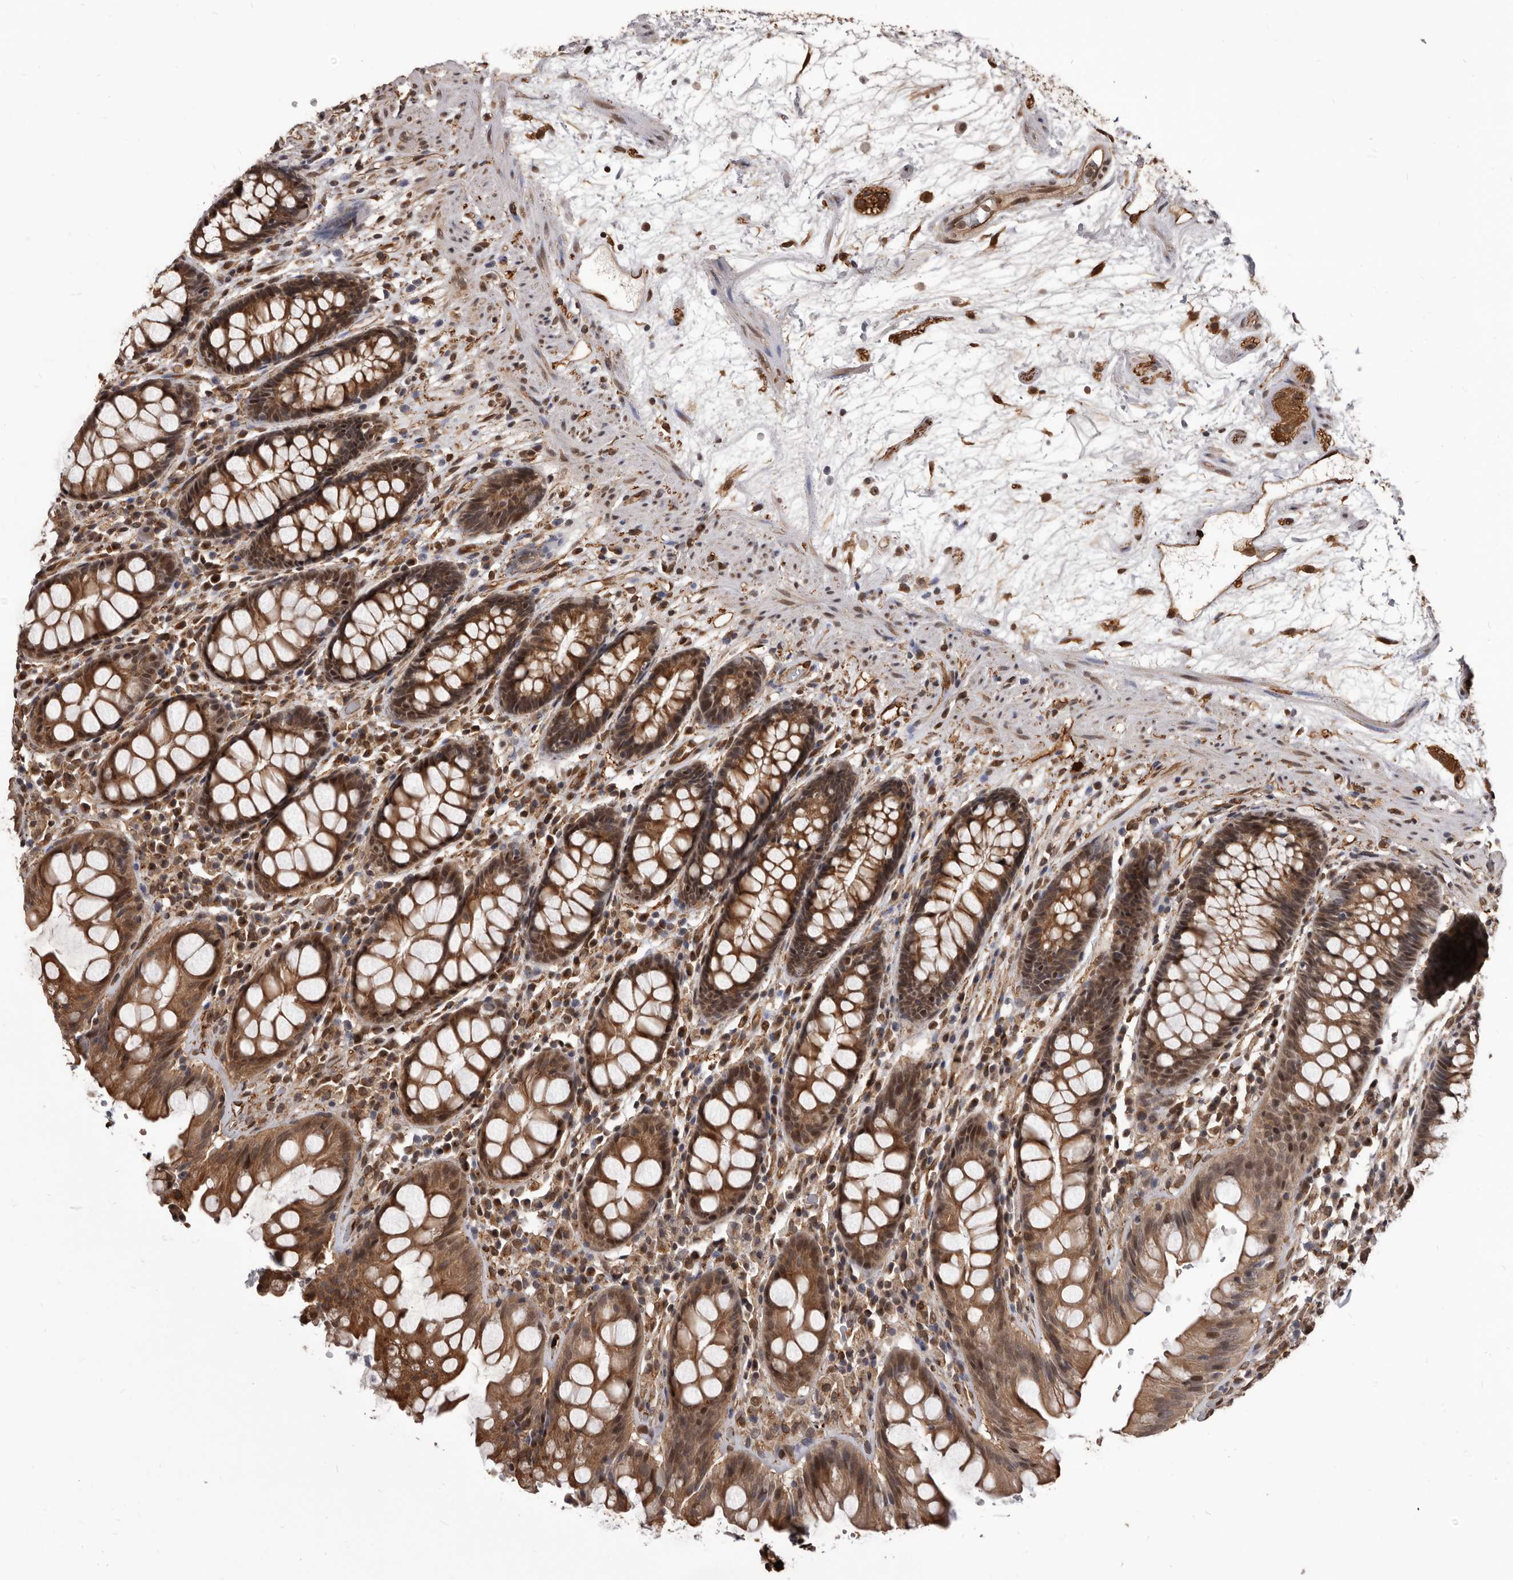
{"staining": {"intensity": "strong", "quantity": ">75%", "location": "cytoplasmic/membranous,nuclear"}, "tissue": "rectum", "cell_type": "Glandular cells", "image_type": "normal", "snomed": [{"axis": "morphology", "description": "Normal tissue, NOS"}, {"axis": "topography", "description": "Rectum"}], "caption": "IHC of normal human rectum displays high levels of strong cytoplasmic/membranous,nuclear positivity in approximately >75% of glandular cells. Using DAB (3,3'-diaminobenzidine) (brown) and hematoxylin (blue) stains, captured at high magnification using brightfield microscopy.", "gene": "ADAMTS20", "patient": {"sex": "male", "age": 64}}